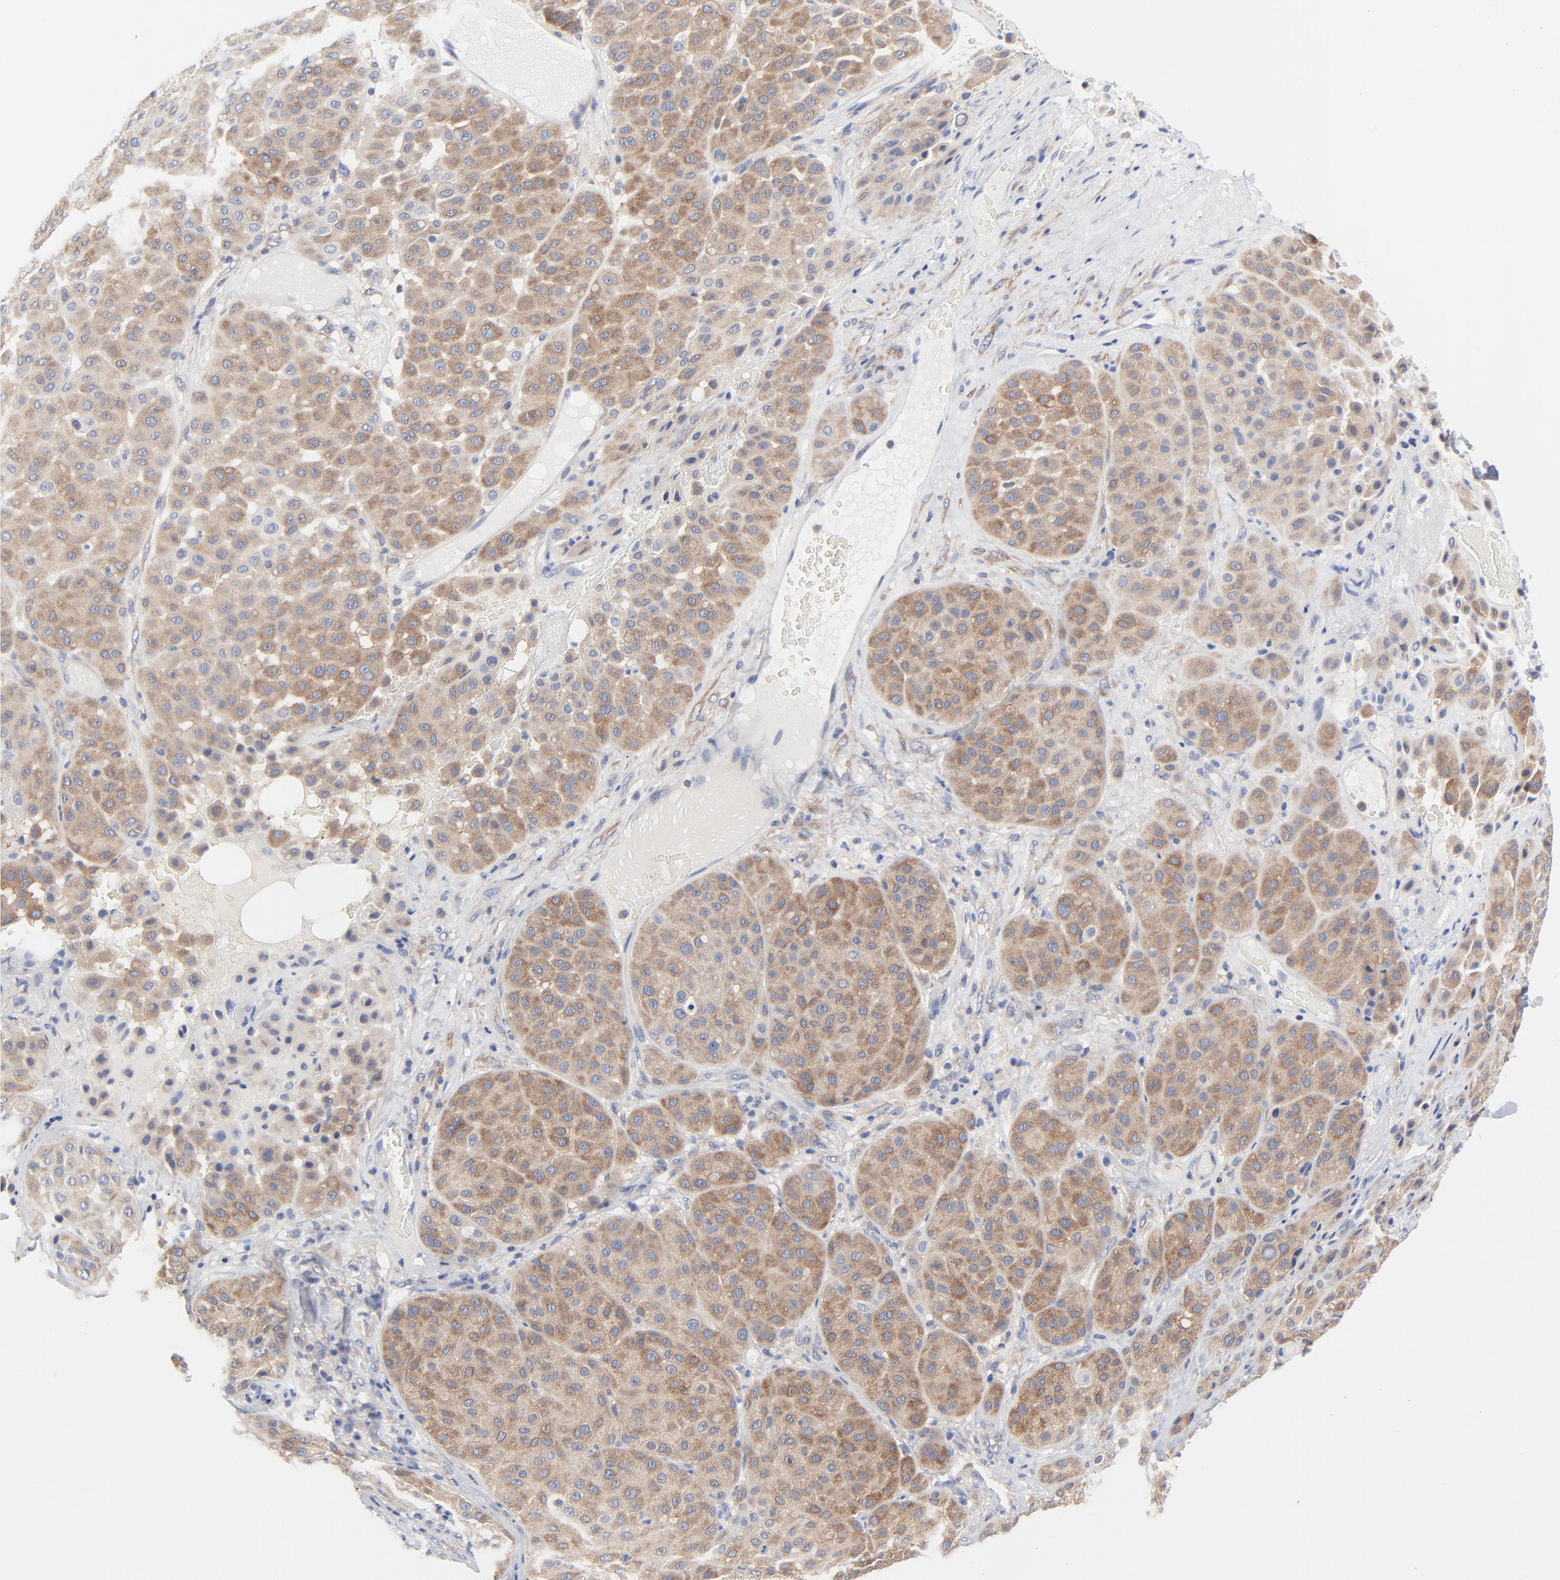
{"staining": {"intensity": "moderate", "quantity": ">75%", "location": "cytoplasmic/membranous"}, "tissue": "melanoma", "cell_type": "Tumor cells", "image_type": "cancer", "snomed": [{"axis": "morphology", "description": "Normal tissue, NOS"}, {"axis": "morphology", "description": "Malignant melanoma, Metastatic site"}, {"axis": "topography", "description": "Skin"}], "caption": "Immunohistochemical staining of melanoma reveals medium levels of moderate cytoplasmic/membranous staining in about >75% of tumor cells.", "gene": "STAT2", "patient": {"sex": "male", "age": 41}}